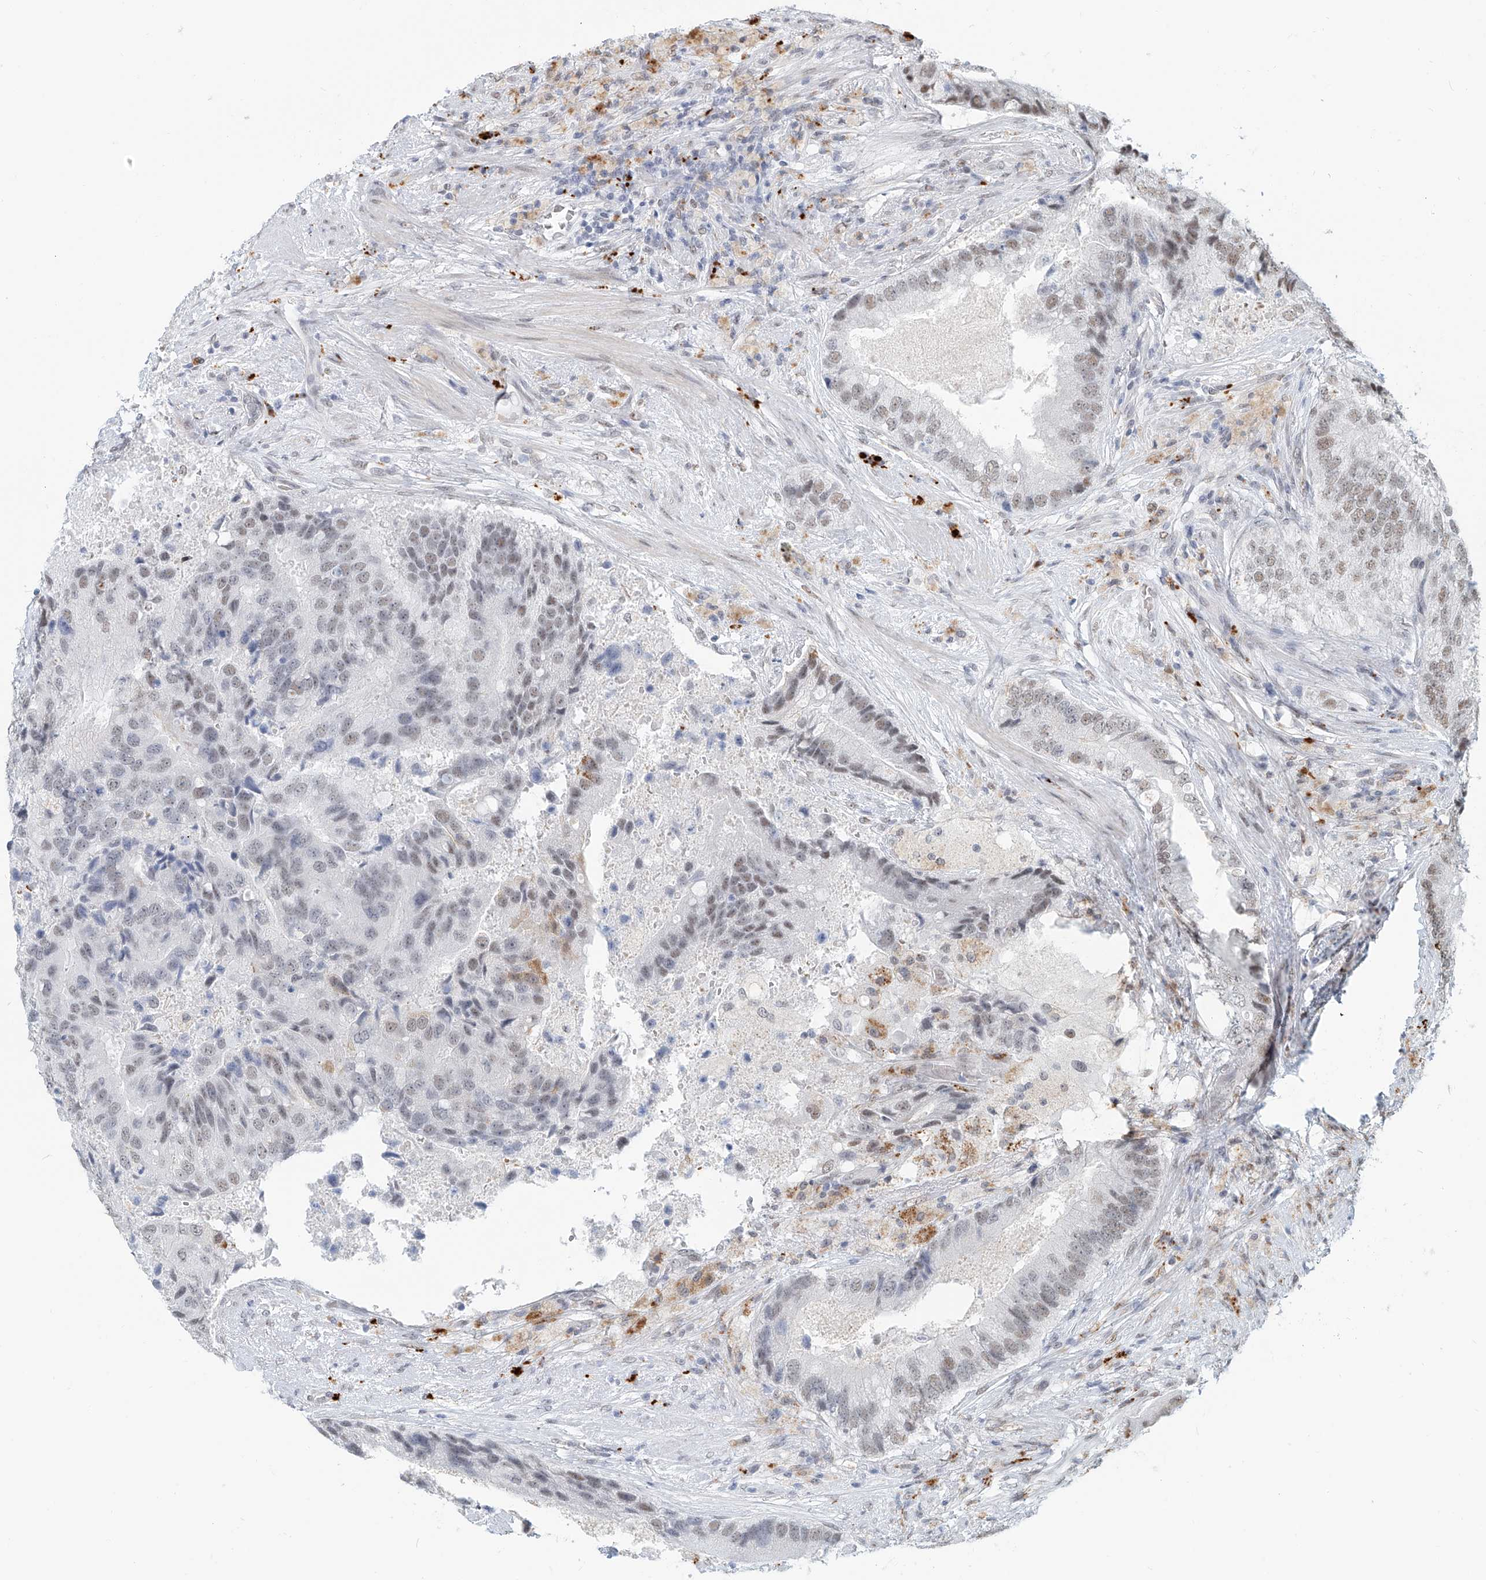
{"staining": {"intensity": "weak", "quantity": "25%-75%", "location": "nuclear"}, "tissue": "prostate cancer", "cell_type": "Tumor cells", "image_type": "cancer", "snomed": [{"axis": "morphology", "description": "Adenocarcinoma, High grade"}, {"axis": "topography", "description": "Prostate"}], "caption": "High-grade adenocarcinoma (prostate) stained for a protein (brown) demonstrates weak nuclear positive positivity in about 25%-75% of tumor cells.", "gene": "SASH1", "patient": {"sex": "male", "age": 70}}